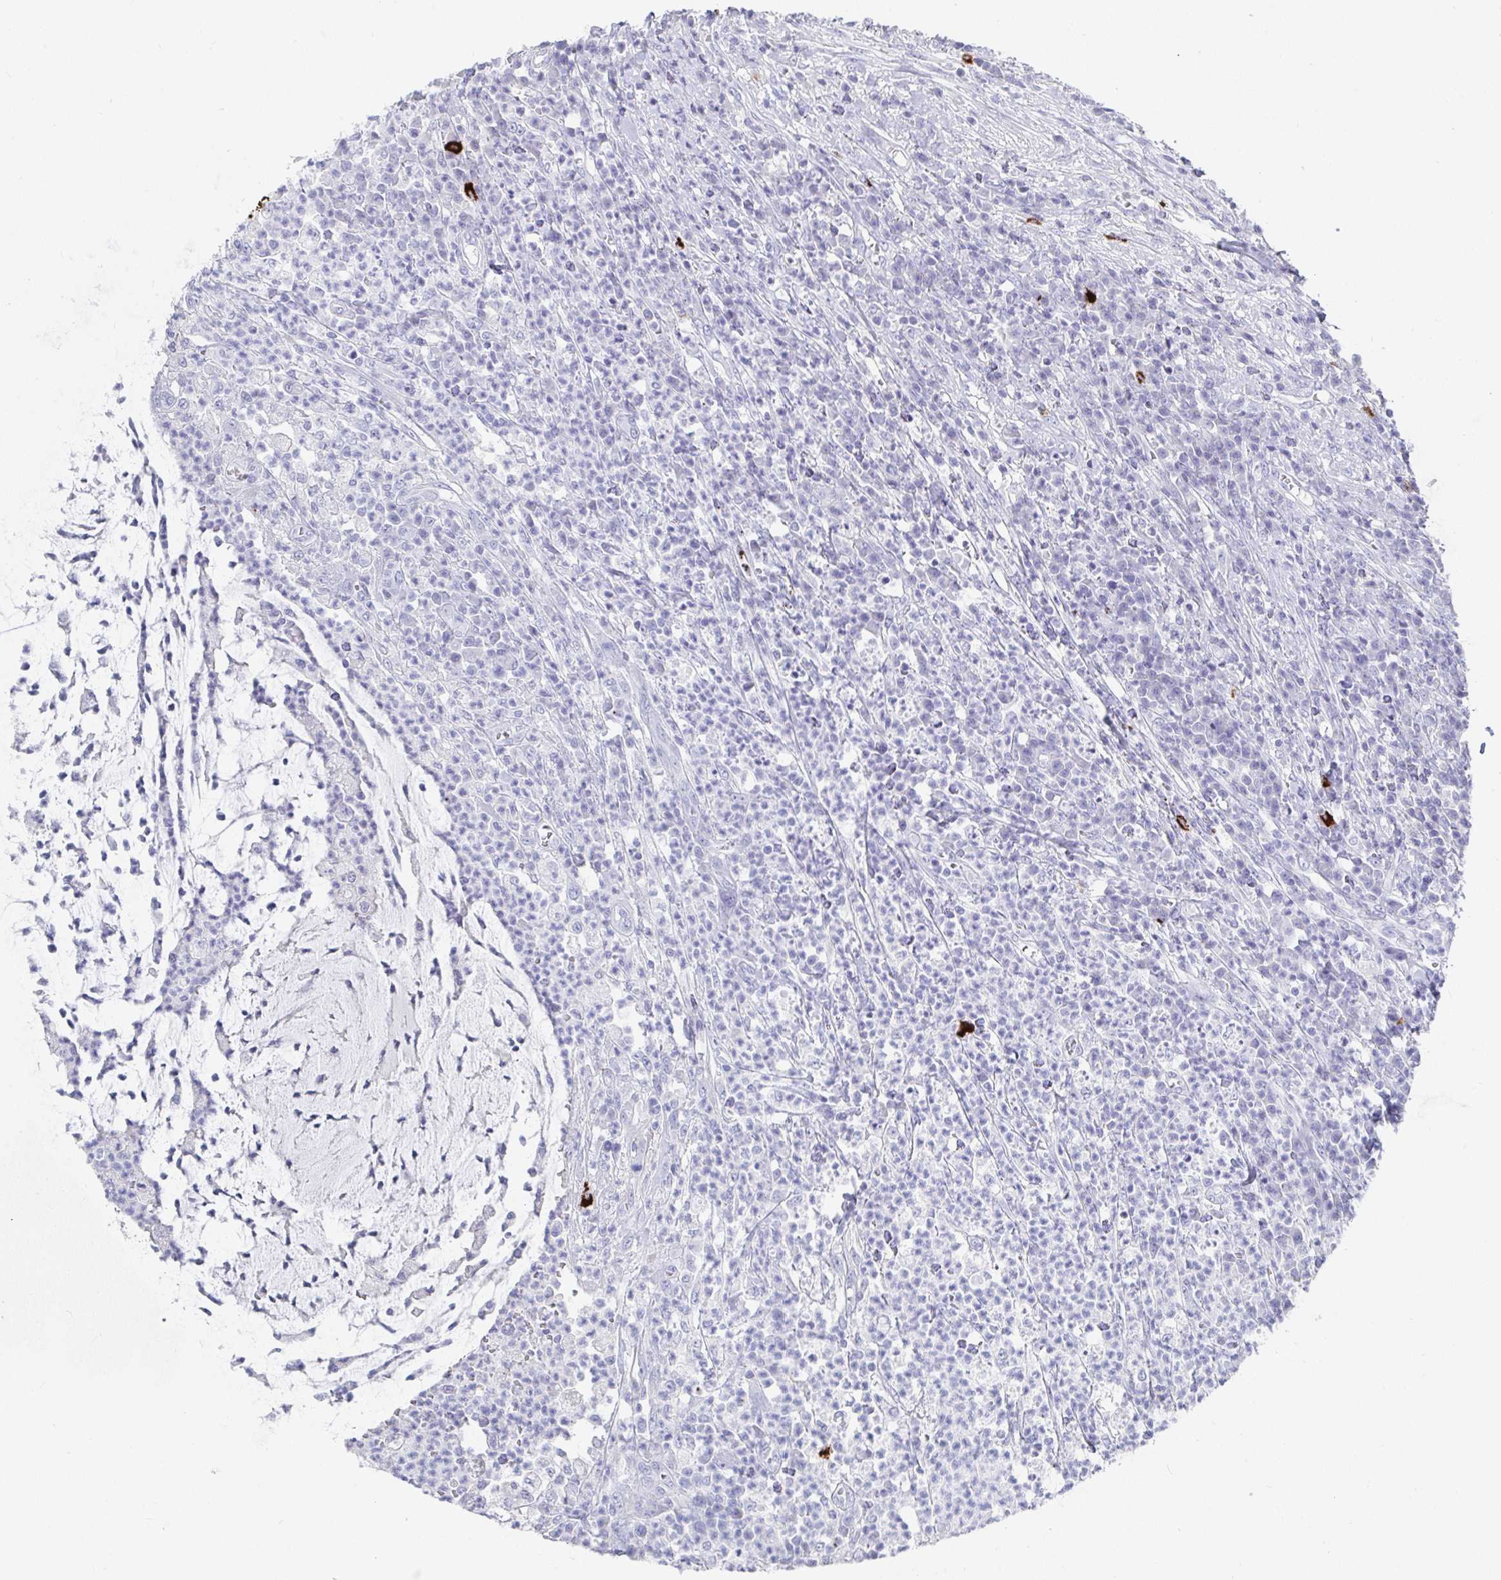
{"staining": {"intensity": "negative", "quantity": "none", "location": "none"}, "tissue": "colorectal cancer", "cell_type": "Tumor cells", "image_type": "cancer", "snomed": [{"axis": "morphology", "description": "Adenocarcinoma, NOS"}, {"axis": "topography", "description": "Colon"}], "caption": "An IHC histopathology image of colorectal adenocarcinoma is shown. There is no staining in tumor cells of colorectal adenocarcinoma. The staining is performed using DAB (3,3'-diaminobenzidine) brown chromogen with nuclei counter-stained in using hematoxylin.", "gene": "GRIA1", "patient": {"sex": "male", "age": 65}}